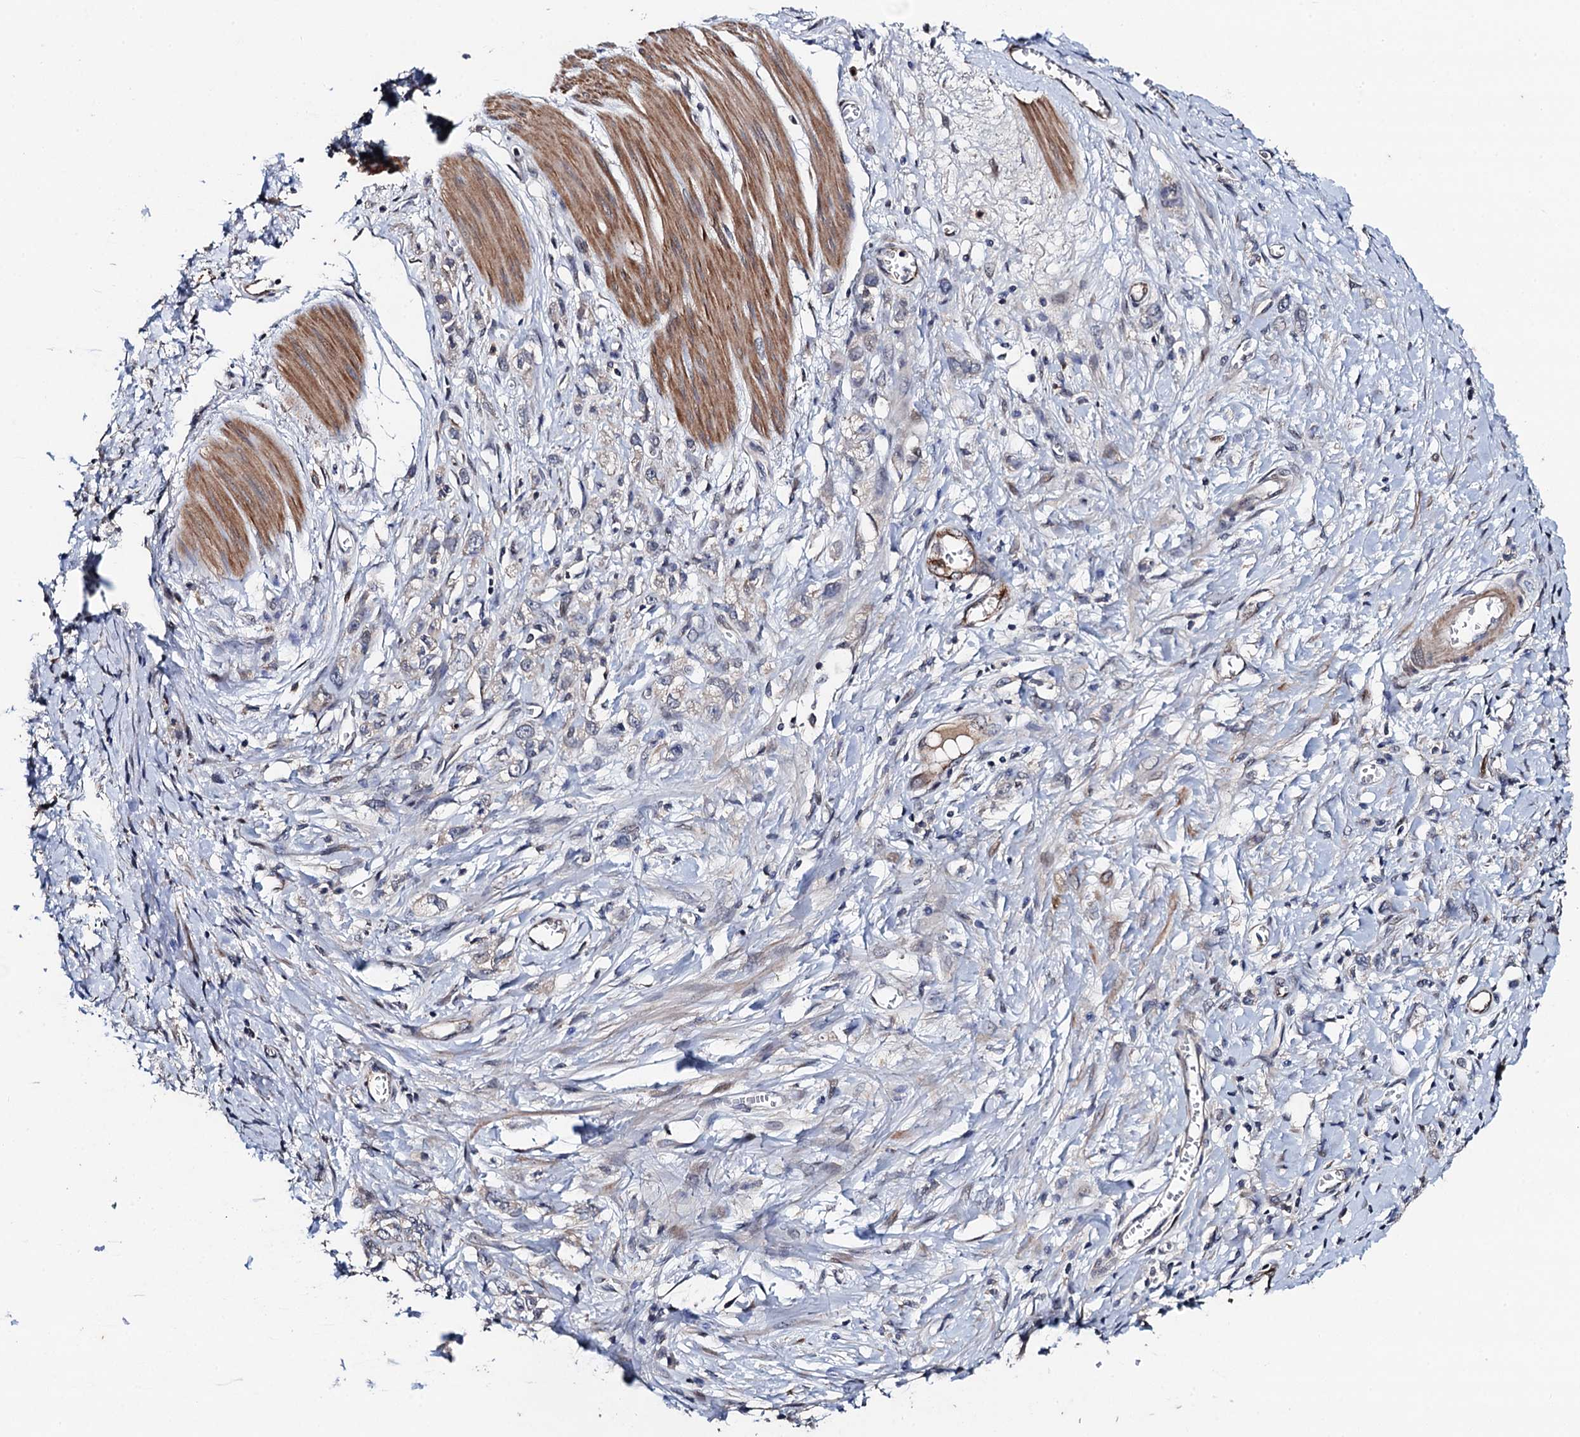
{"staining": {"intensity": "negative", "quantity": "none", "location": "none"}, "tissue": "stomach cancer", "cell_type": "Tumor cells", "image_type": "cancer", "snomed": [{"axis": "morphology", "description": "Adenocarcinoma, NOS"}, {"axis": "topography", "description": "Stomach"}], "caption": "IHC image of neoplastic tissue: stomach adenocarcinoma stained with DAB (3,3'-diaminobenzidine) exhibits no significant protein expression in tumor cells.", "gene": "PPTC7", "patient": {"sex": "female", "age": 76}}